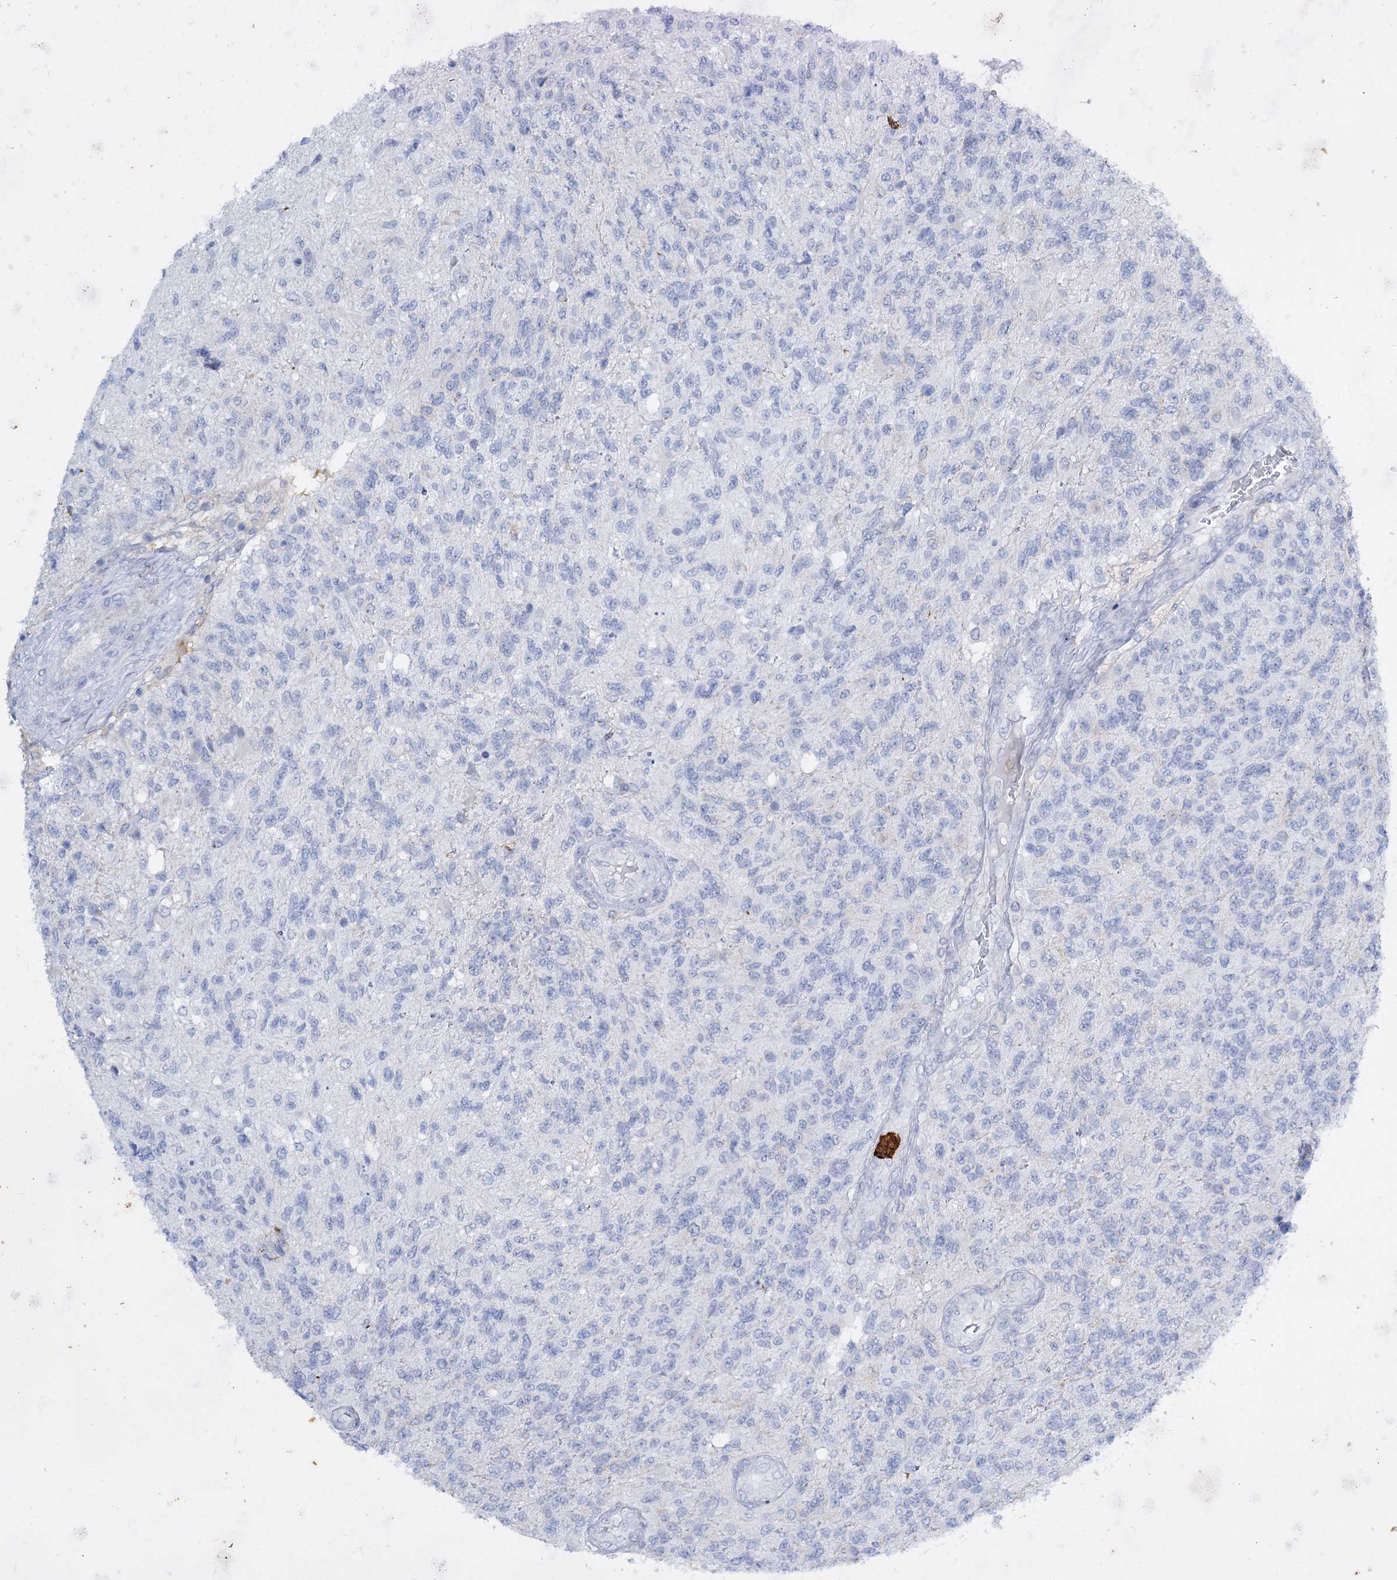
{"staining": {"intensity": "negative", "quantity": "none", "location": "none"}, "tissue": "glioma", "cell_type": "Tumor cells", "image_type": "cancer", "snomed": [{"axis": "morphology", "description": "Glioma, malignant, High grade"}, {"axis": "topography", "description": "Brain"}], "caption": "The photomicrograph displays no significant positivity in tumor cells of glioma.", "gene": "FAAP20", "patient": {"sex": "male", "age": 56}}